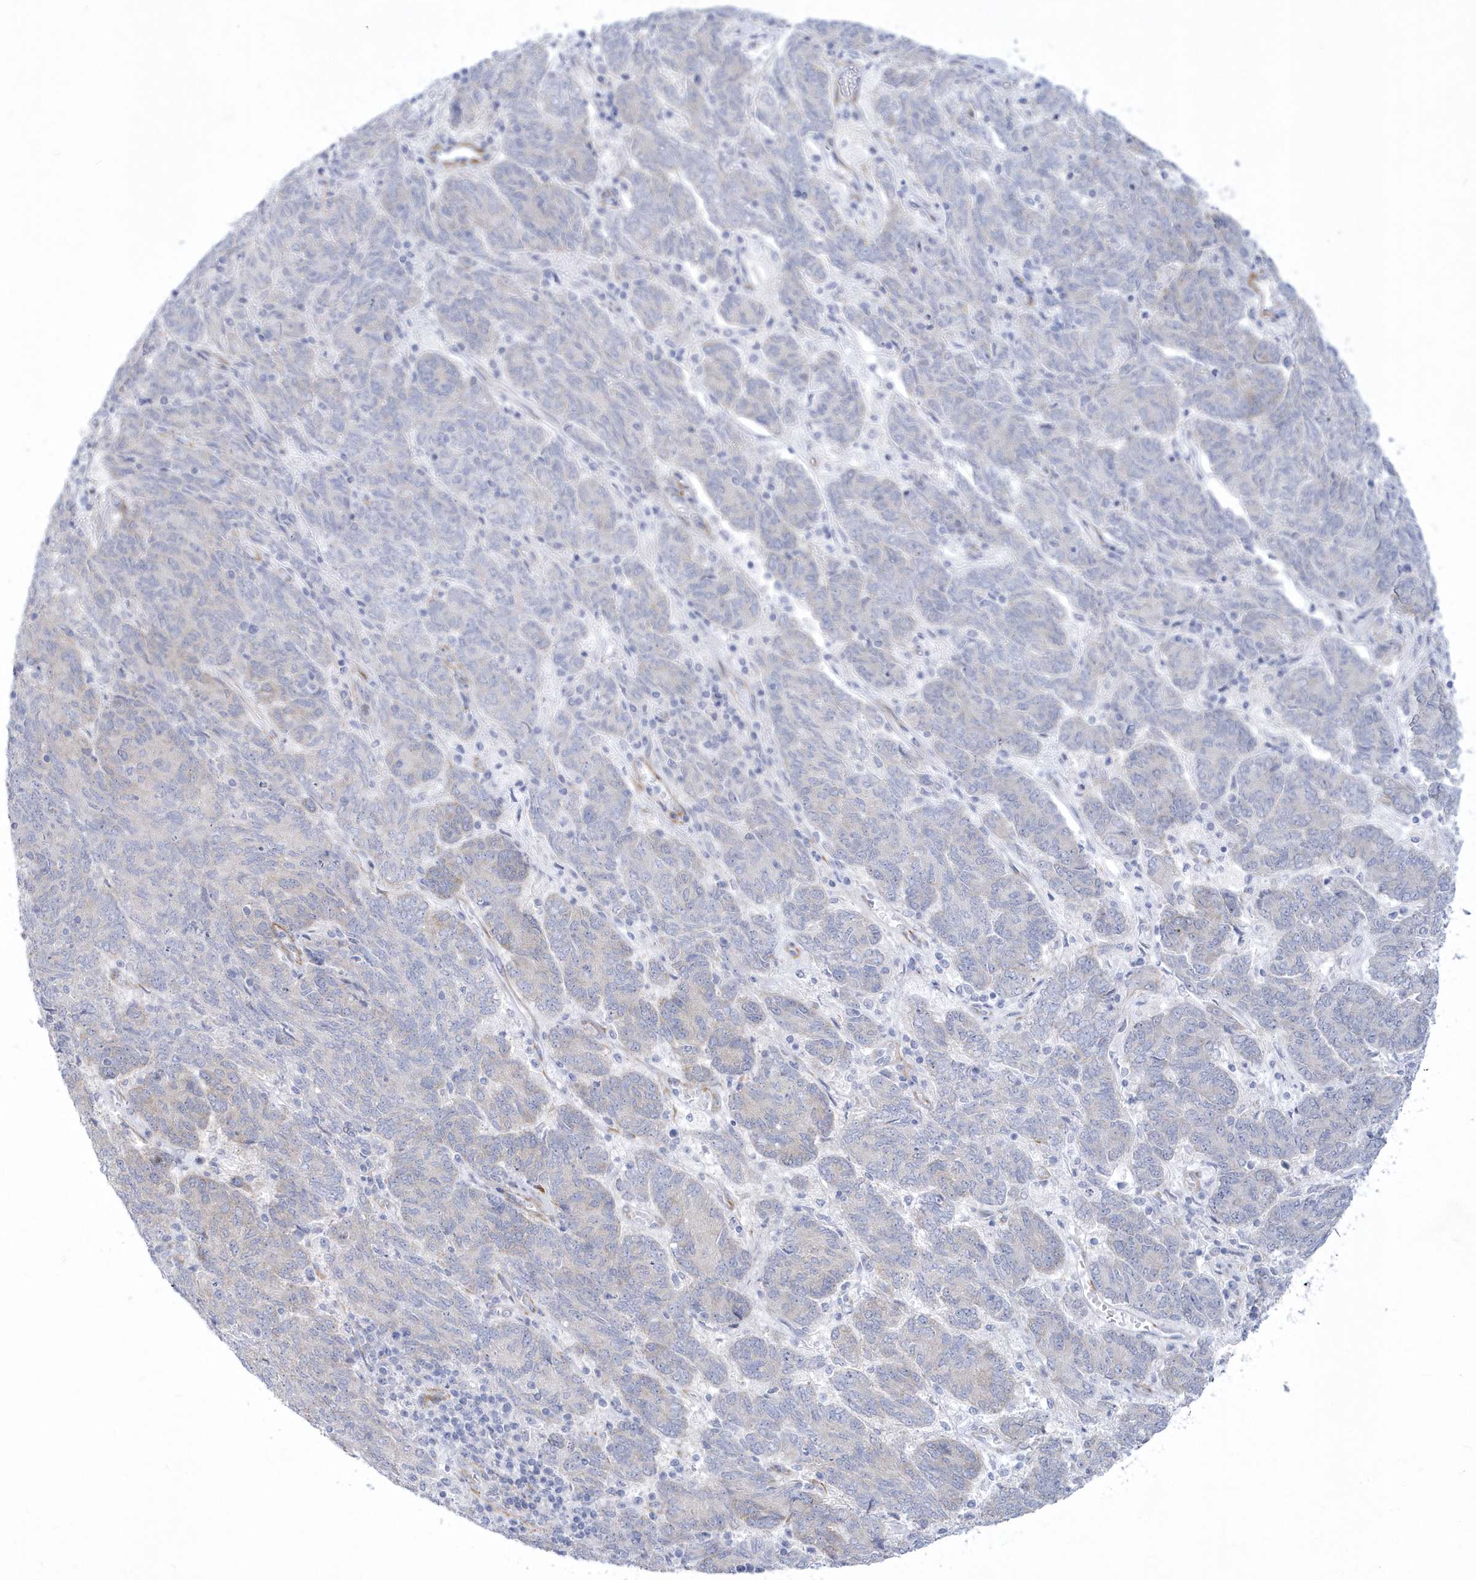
{"staining": {"intensity": "negative", "quantity": "none", "location": "none"}, "tissue": "endometrial cancer", "cell_type": "Tumor cells", "image_type": "cancer", "snomed": [{"axis": "morphology", "description": "Adenocarcinoma, NOS"}, {"axis": "topography", "description": "Endometrium"}], "caption": "An image of endometrial cancer (adenocarcinoma) stained for a protein exhibits no brown staining in tumor cells. (DAB immunohistochemistry visualized using brightfield microscopy, high magnification).", "gene": "WDR27", "patient": {"sex": "female", "age": 80}}